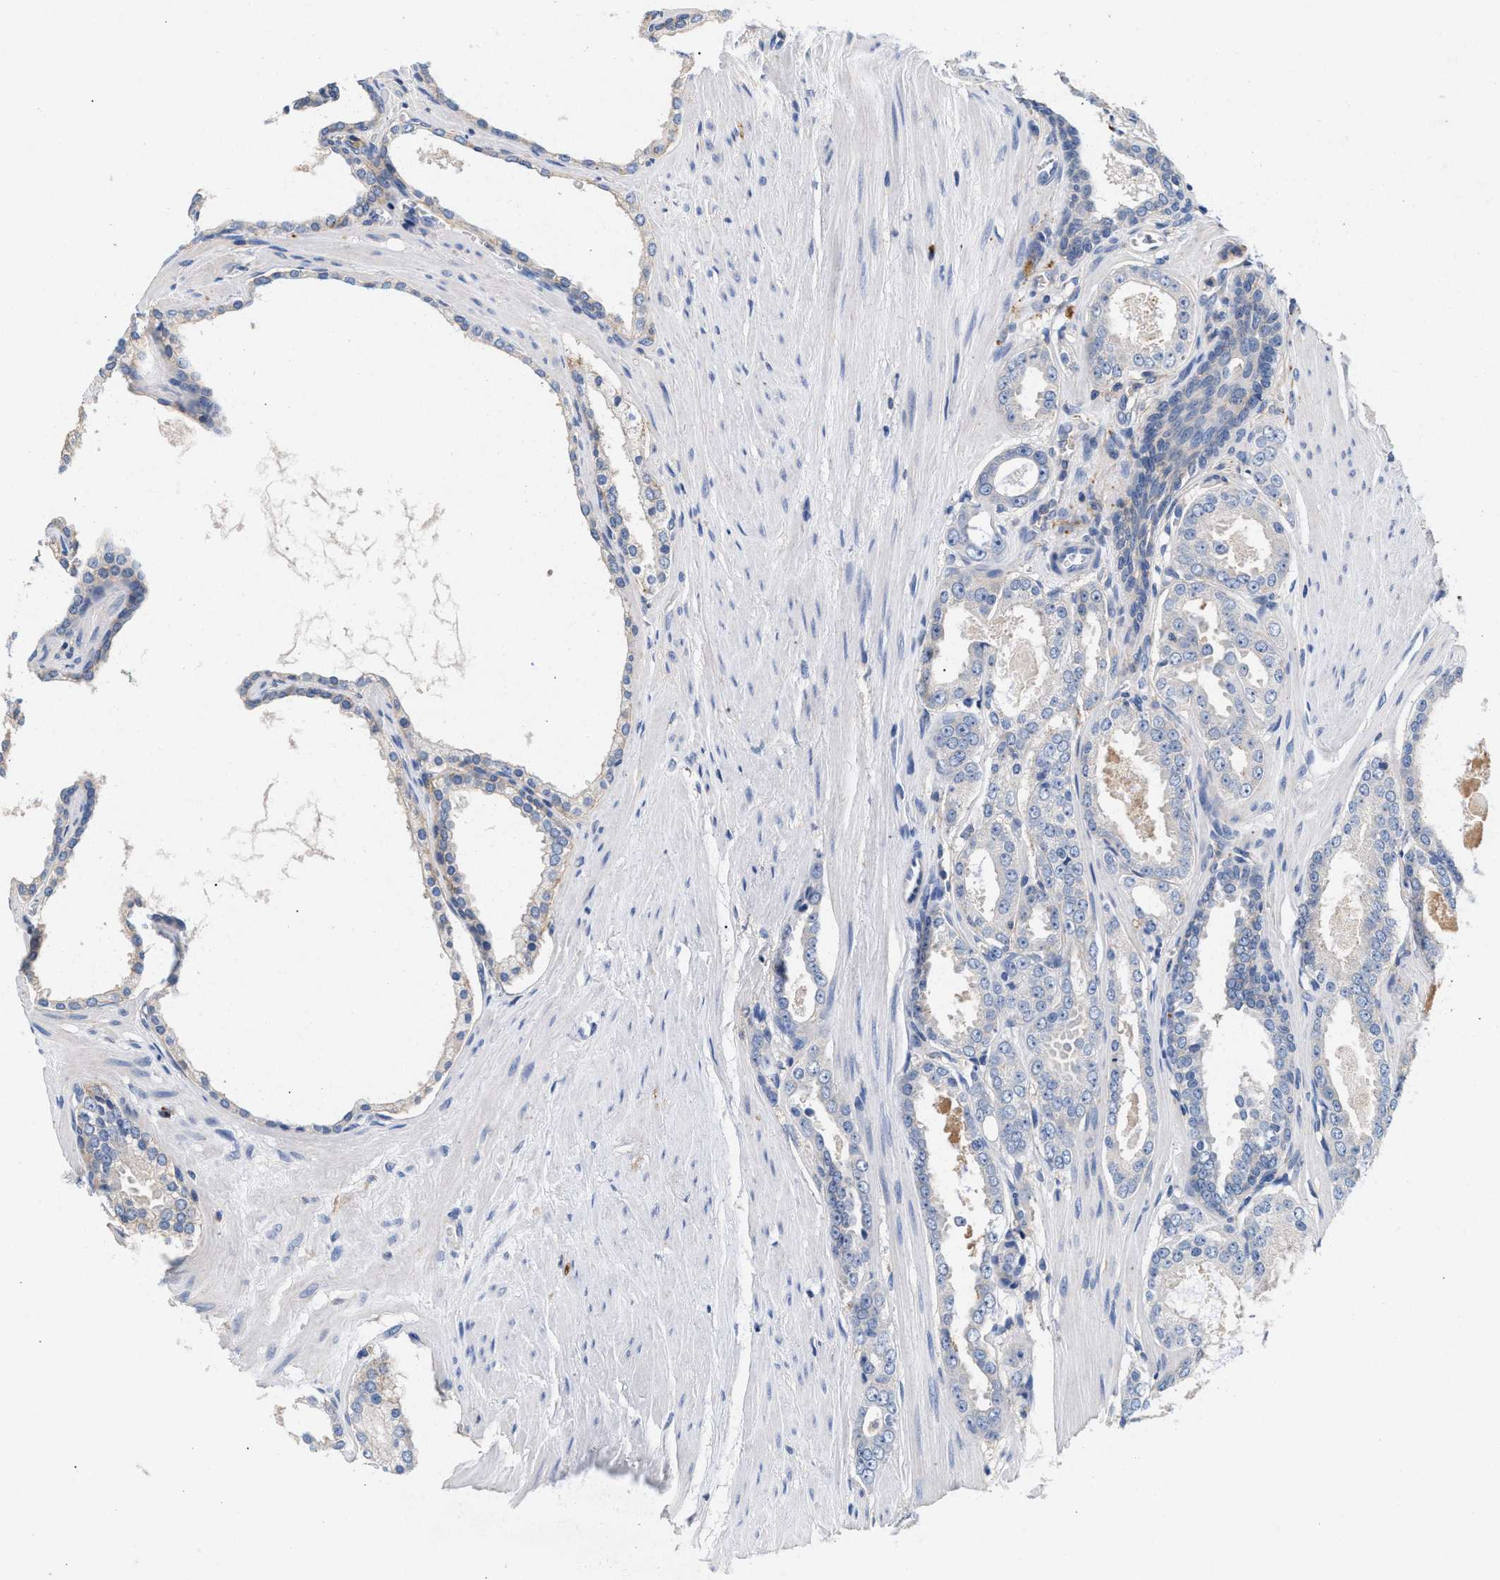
{"staining": {"intensity": "negative", "quantity": "none", "location": "none"}, "tissue": "prostate cancer", "cell_type": "Tumor cells", "image_type": "cancer", "snomed": [{"axis": "morphology", "description": "Adenocarcinoma, Low grade"}, {"axis": "topography", "description": "Prostate"}], "caption": "Immunohistochemistry photomicrograph of neoplastic tissue: human prostate adenocarcinoma (low-grade) stained with DAB (3,3'-diaminobenzidine) displays no significant protein positivity in tumor cells.", "gene": "GNAI3", "patient": {"sex": "male", "age": 57}}